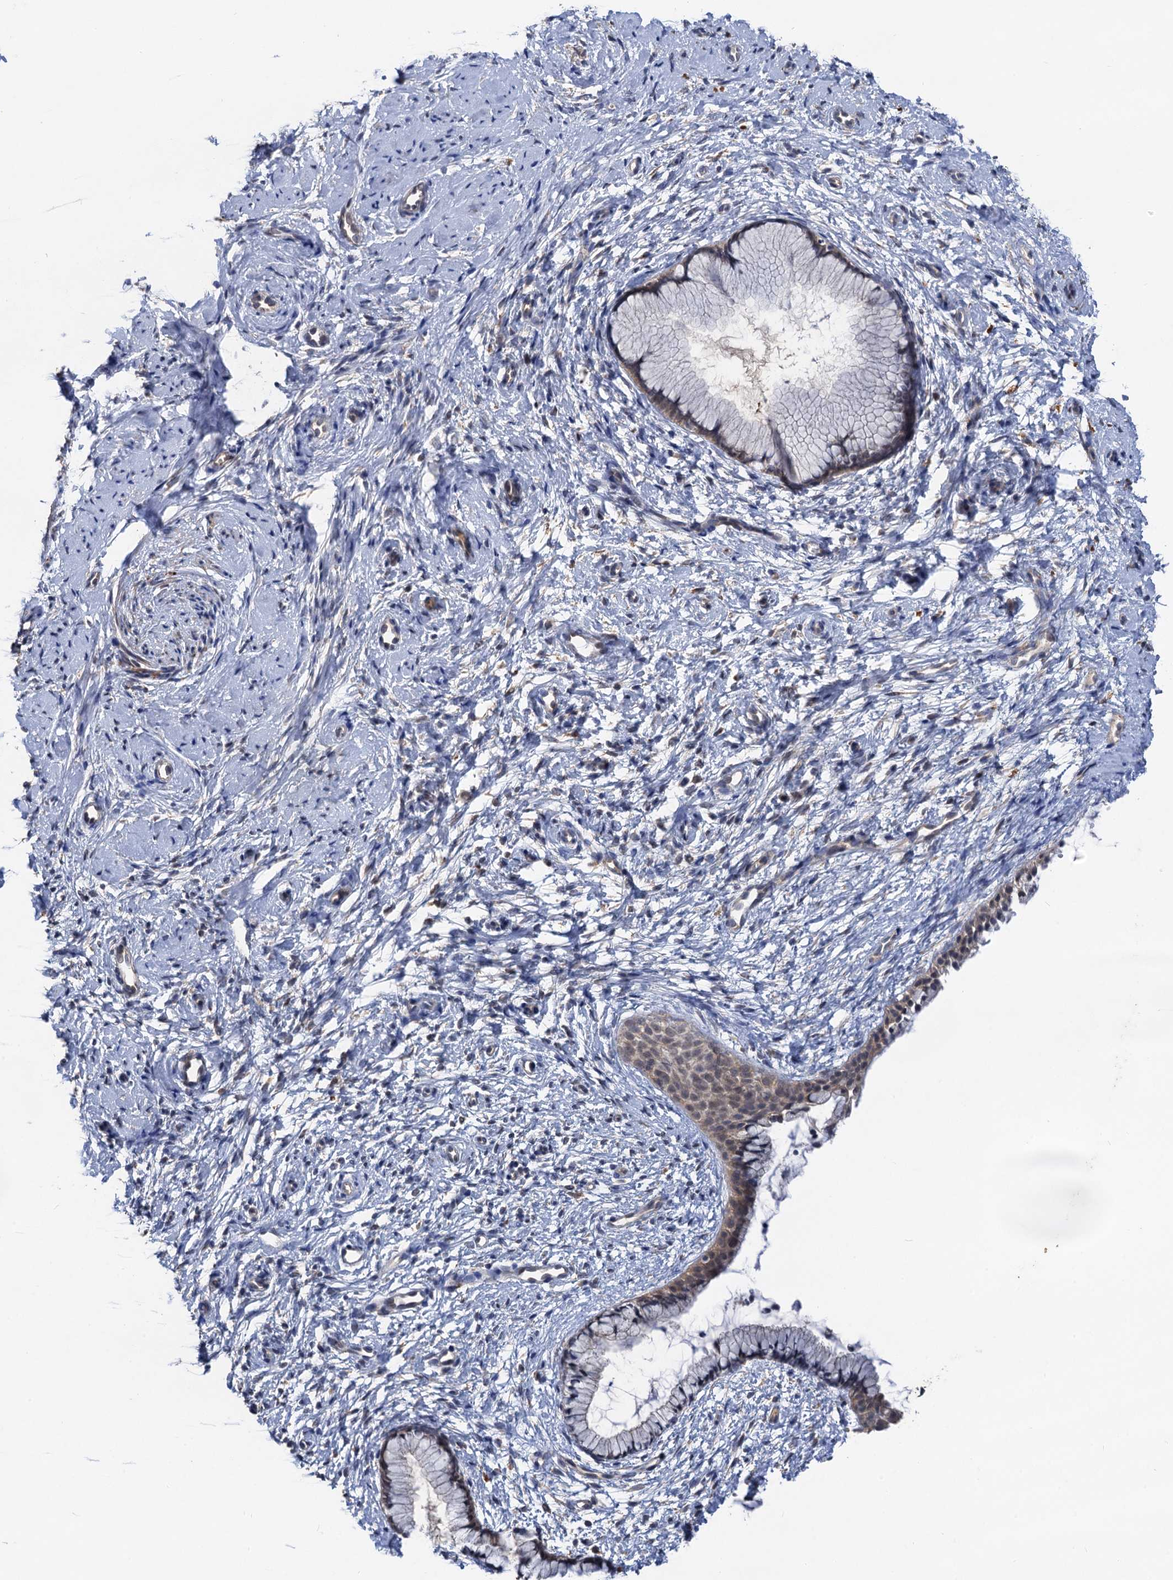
{"staining": {"intensity": "moderate", "quantity": "25%-75%", "location": "cytoplasmic/membranous"}, "tissue": "cervix", "cell_type": "Glandular cells", "image_type": "normal", "snomed": [{"axis": "morphology", "description": "Normal tissue, NOS"}, {"axis": "topography", "description": "Cervix"}], "caption": "DAB (3,3'-diaminobenzidine) immunohistochemical staining of benign cervix shows moderate cytoplasmic/membranous protein expression in about 25%-75% of glandular cells. The protein is shown in brown color, while the nuclei are stained blue.", "gene": "TMEM39B", "patient": {"sex": "female", "age": 57}}